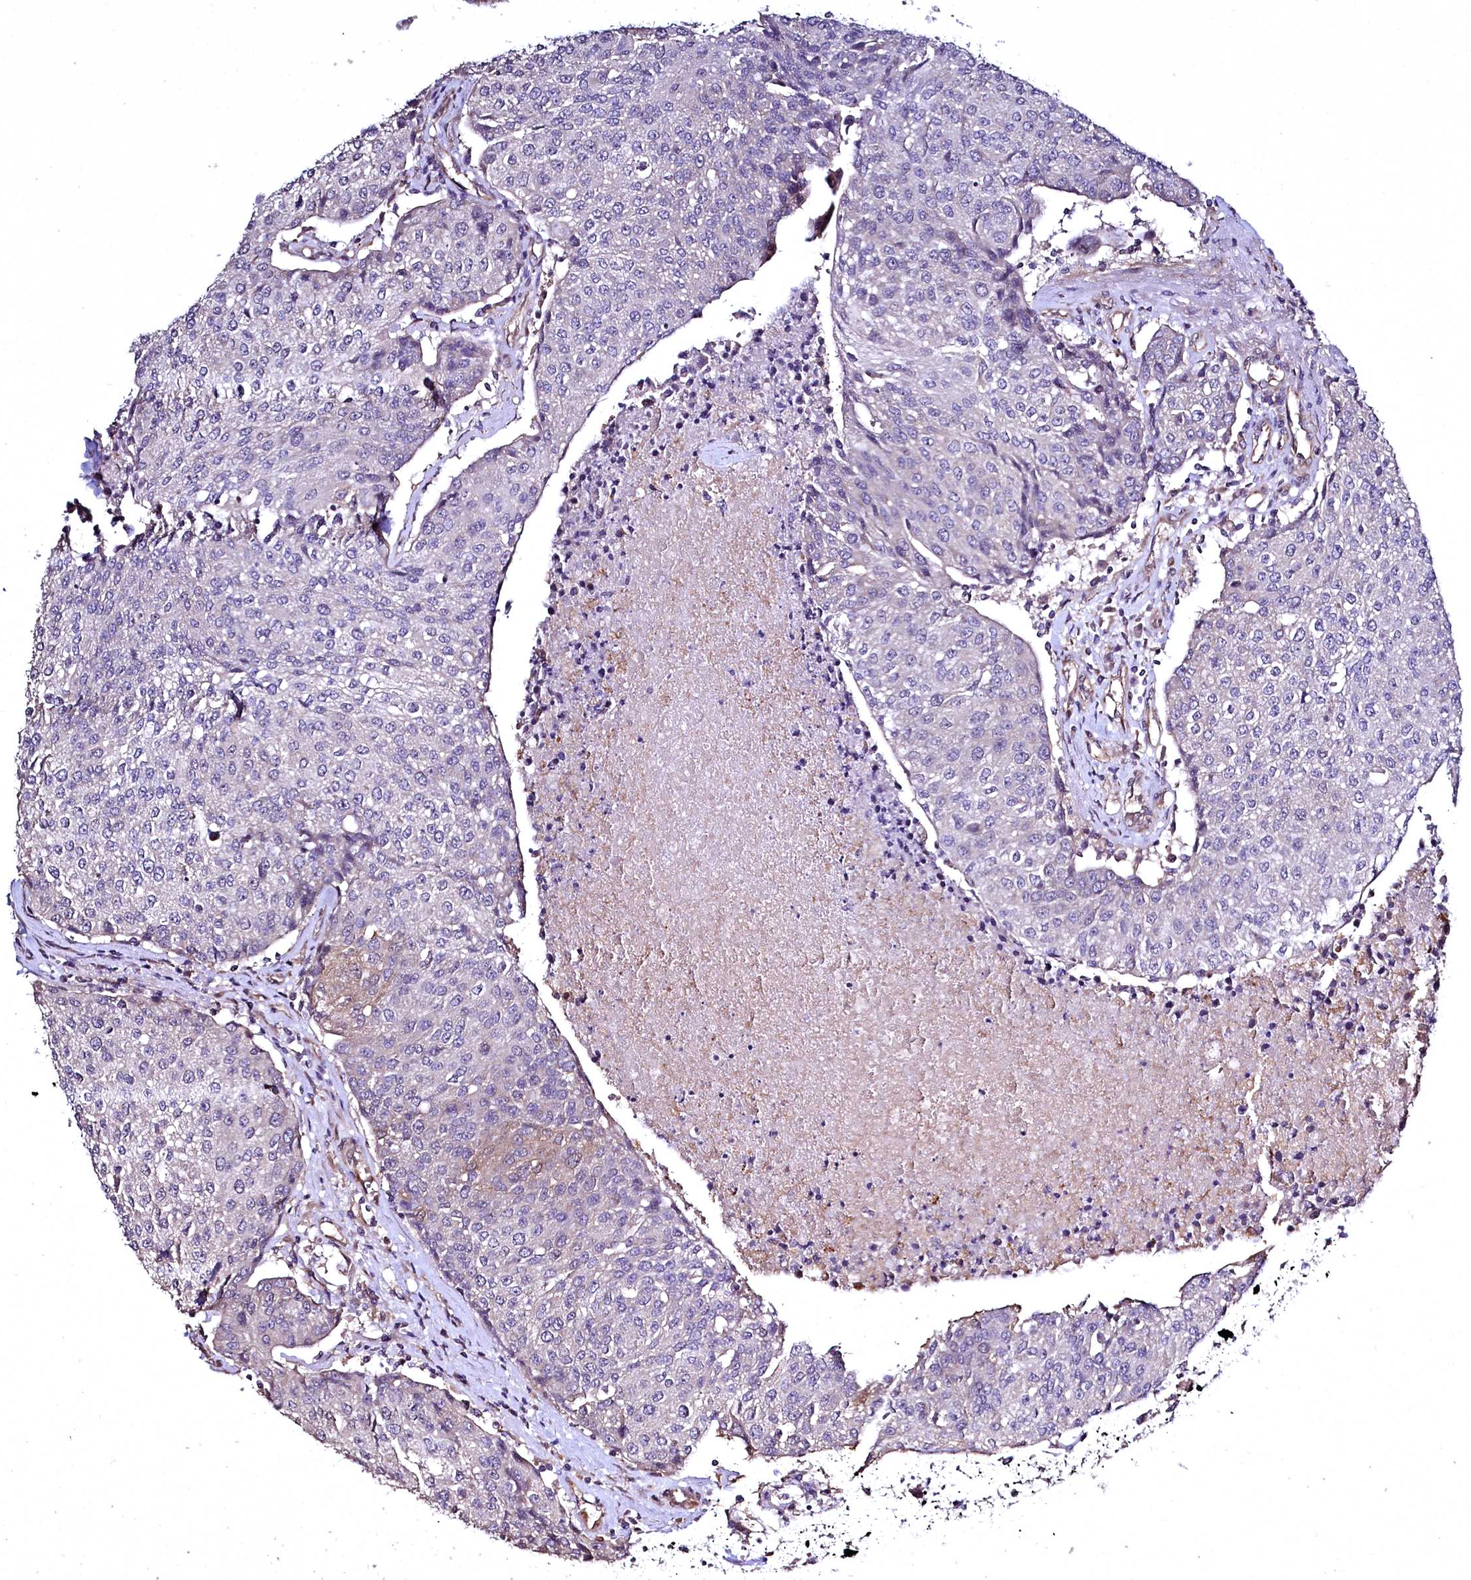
{"staining": {"intensity": "weak", "quantity": "<25%", "location": "cytoplasmic/membranous"}, "tissue": "urothelial cancer", "cell_type": "Tumor cells", "image_type": "cancer", "snomed": [{"axis": "morphology", "description": "Urothelial carcinoma, High grade"}, {"axis": "topography", "description": "Urinary bladder"}], "caption": "This is an immunohistochemistry (IHC) photomicrograph of human urothelial carcinoma (high-grade). There is no expression in tumor cells.", "gene": "TBCEL", "patient": {"sex": "female", "age": 85}}